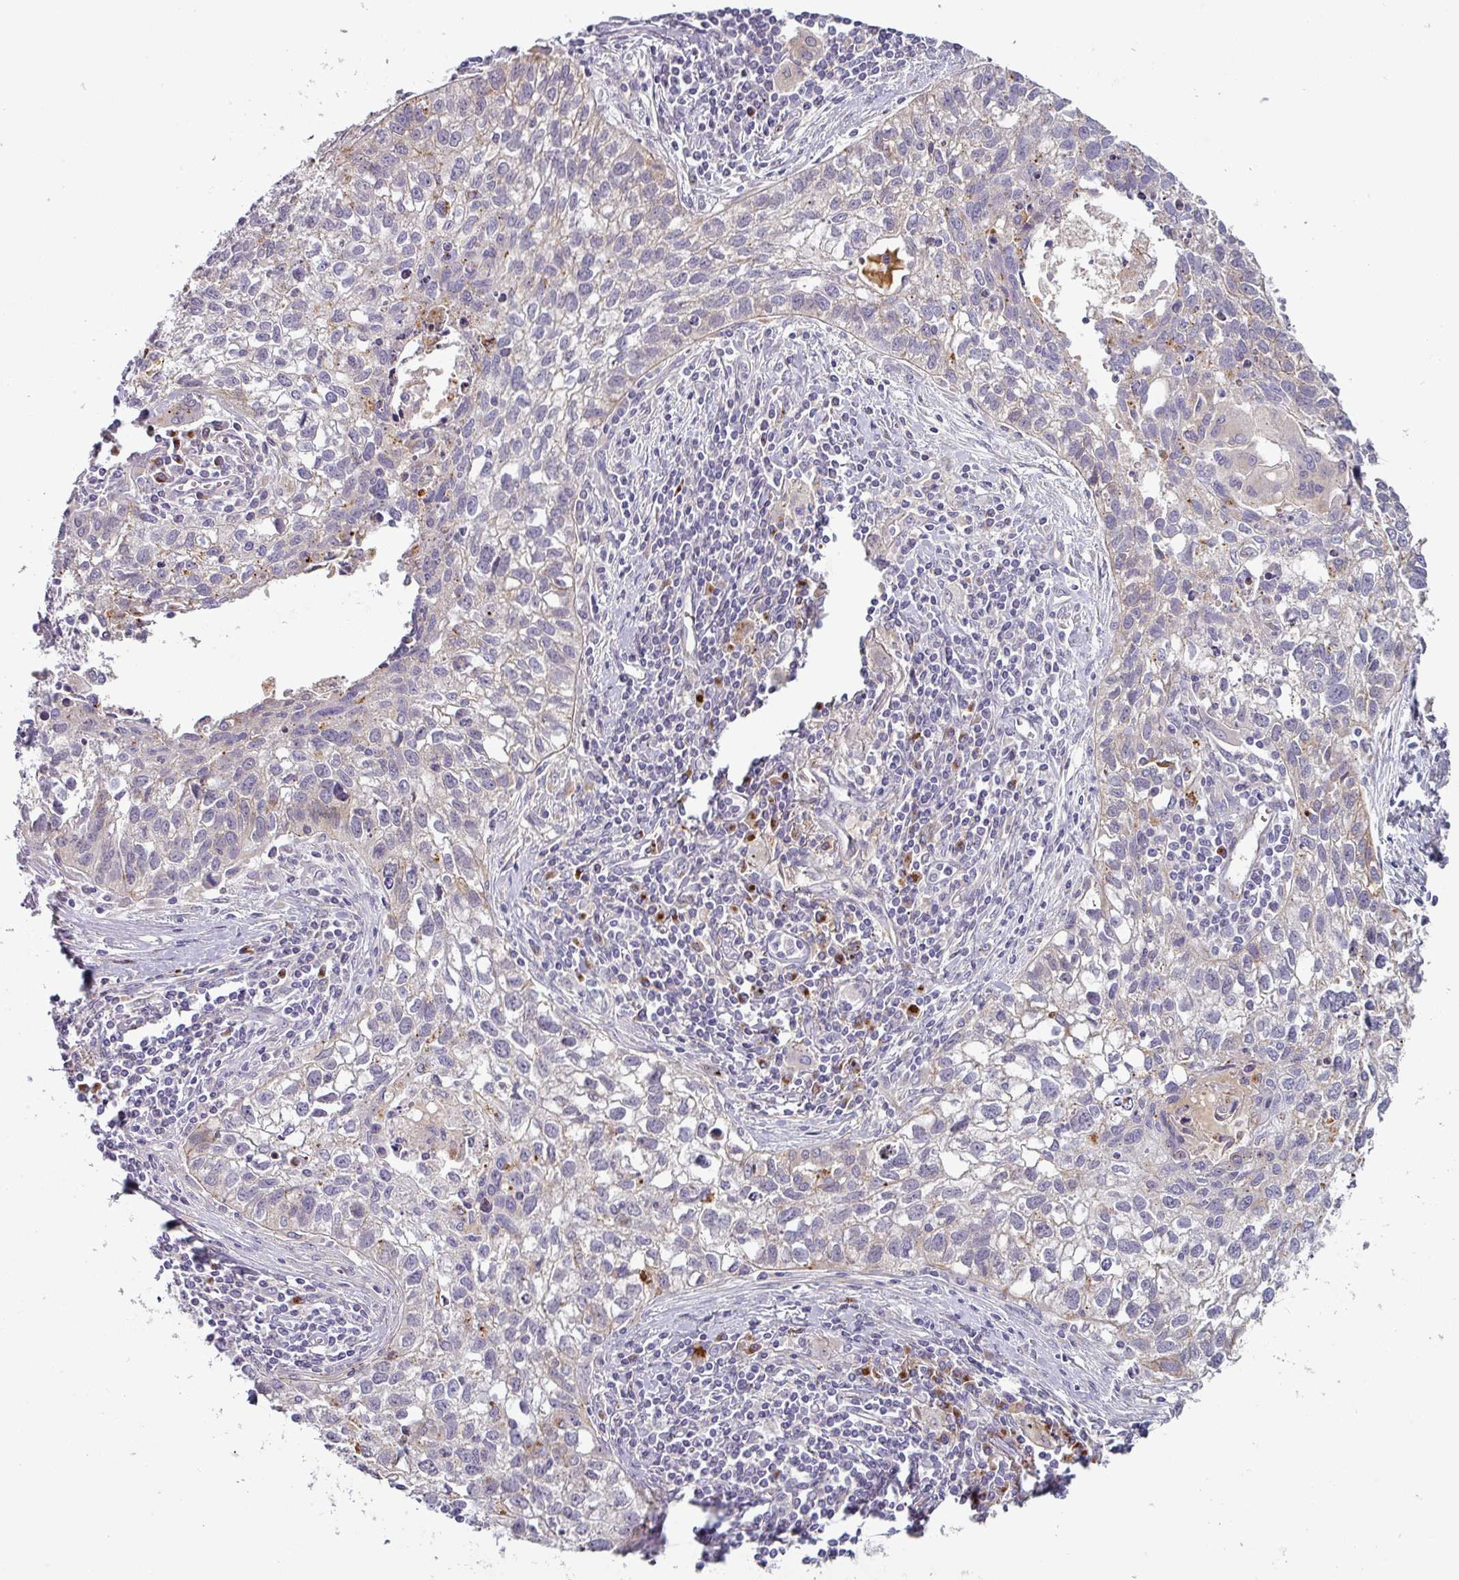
{"staining": {"intensity": "moderate", "quantity": "<25%", "location": "cytoplasmic/membranous"}, "tissue": "lung cancer", "cell_type": "Tumor cells", "image_type": "cancer", "snomed": [{"axis": "morphology", "description": "Squamous cell carcinoma, NOS"}, {"axis": "topography", "description": "Lung"}], "caption": "An image of human lung squamous cell carcinoma stained for a protein demonstrates moderate cytoplasmic/membranous brown staining in tumor cells.", "gene": "PRODH2", "patient": {"sex": "male", "age": 74}}